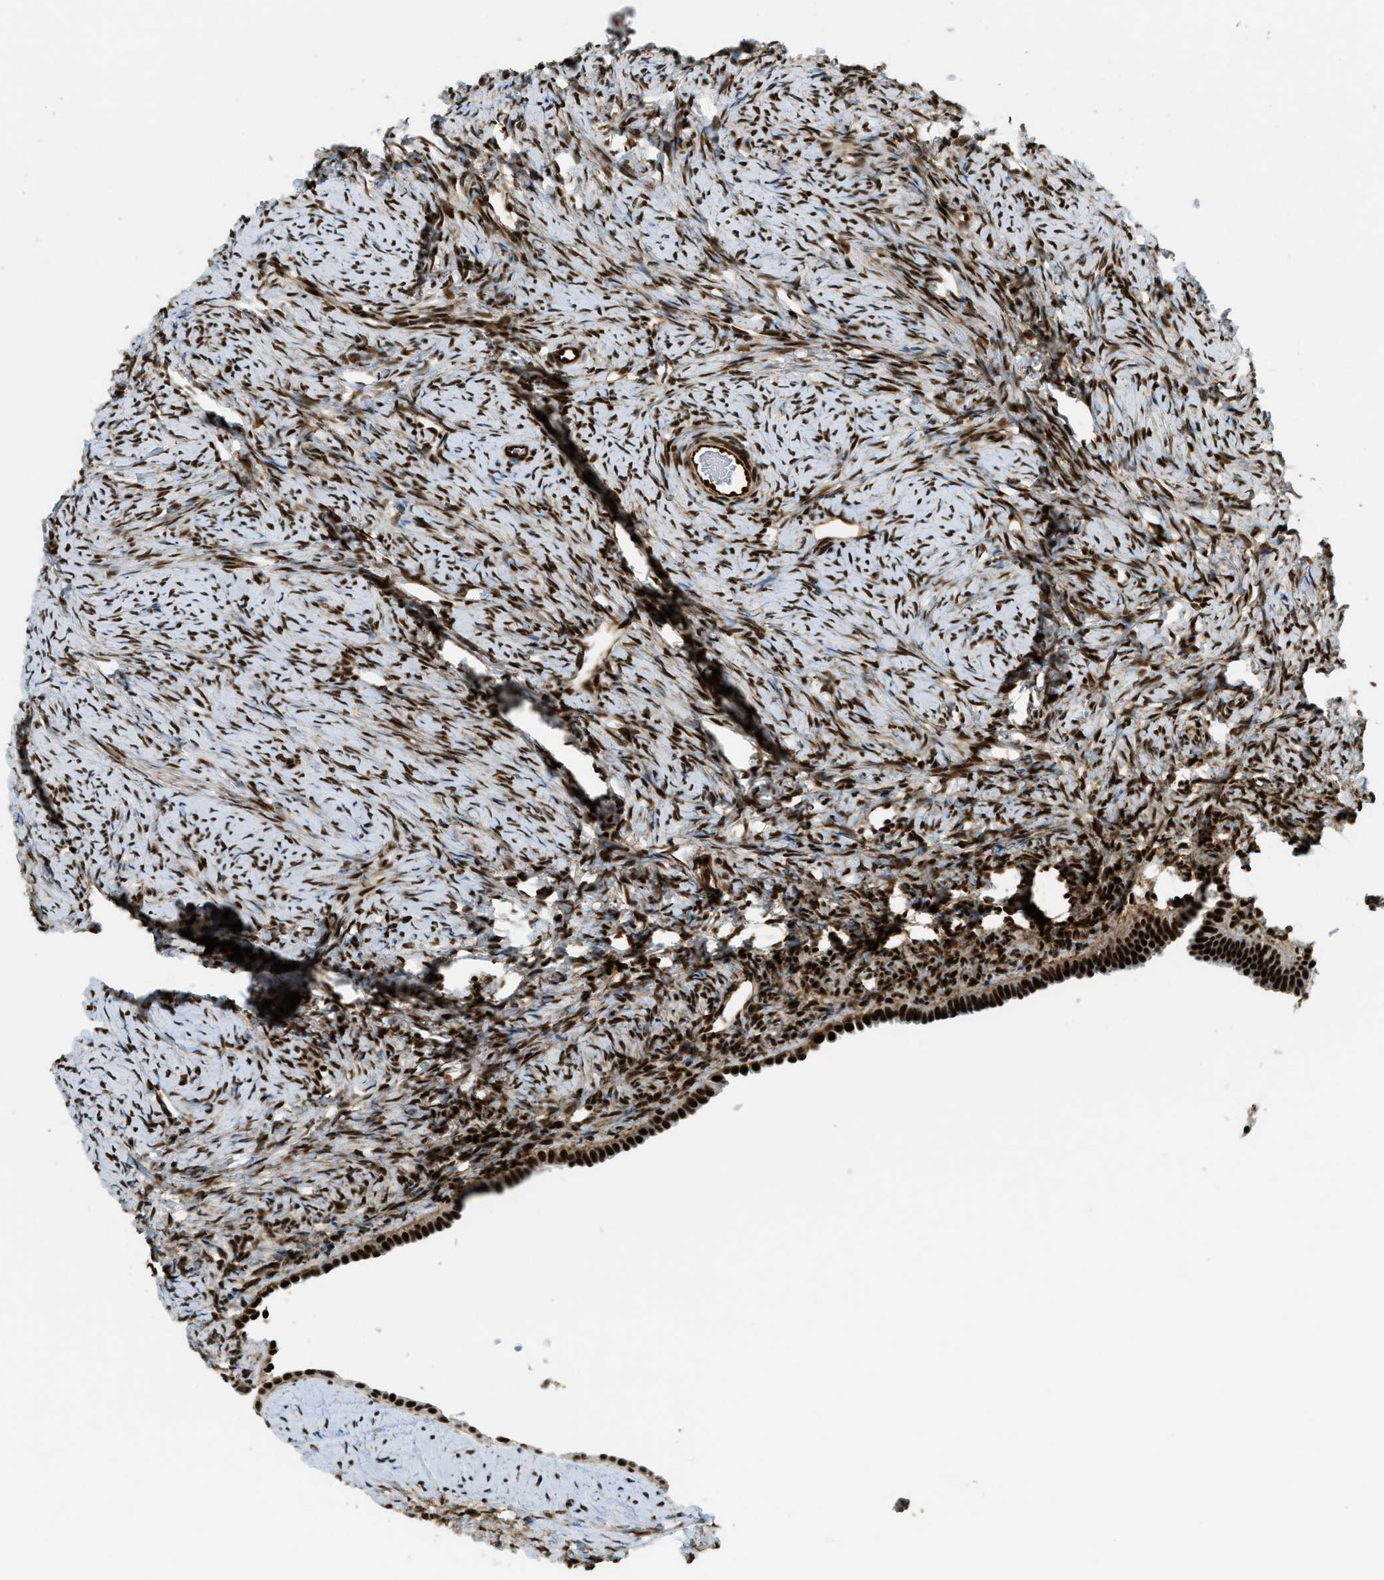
{"staining": {"intensity": "strong", "quantity": ">75%", "location": "nuclear"}, "tissue": "ovary", "cell_type": "Ovarian stroma cells", "image_type": "normal", "snomed": [{"axis": "morphology", "description": "Normal tissue, NOS"}, {"axis": "topography", "description": "Ovary"}], "caption": "Immunohistochemistry of unremarkable ovary demonstrates high levels of strong nuclear positivity in about >75% of ovarian stroma cells. Ihc stains the protein of interest in brown and the nuclei are stained blue.", "gene": "ZFR", "patient": {"sex": "female", "age": 33}}